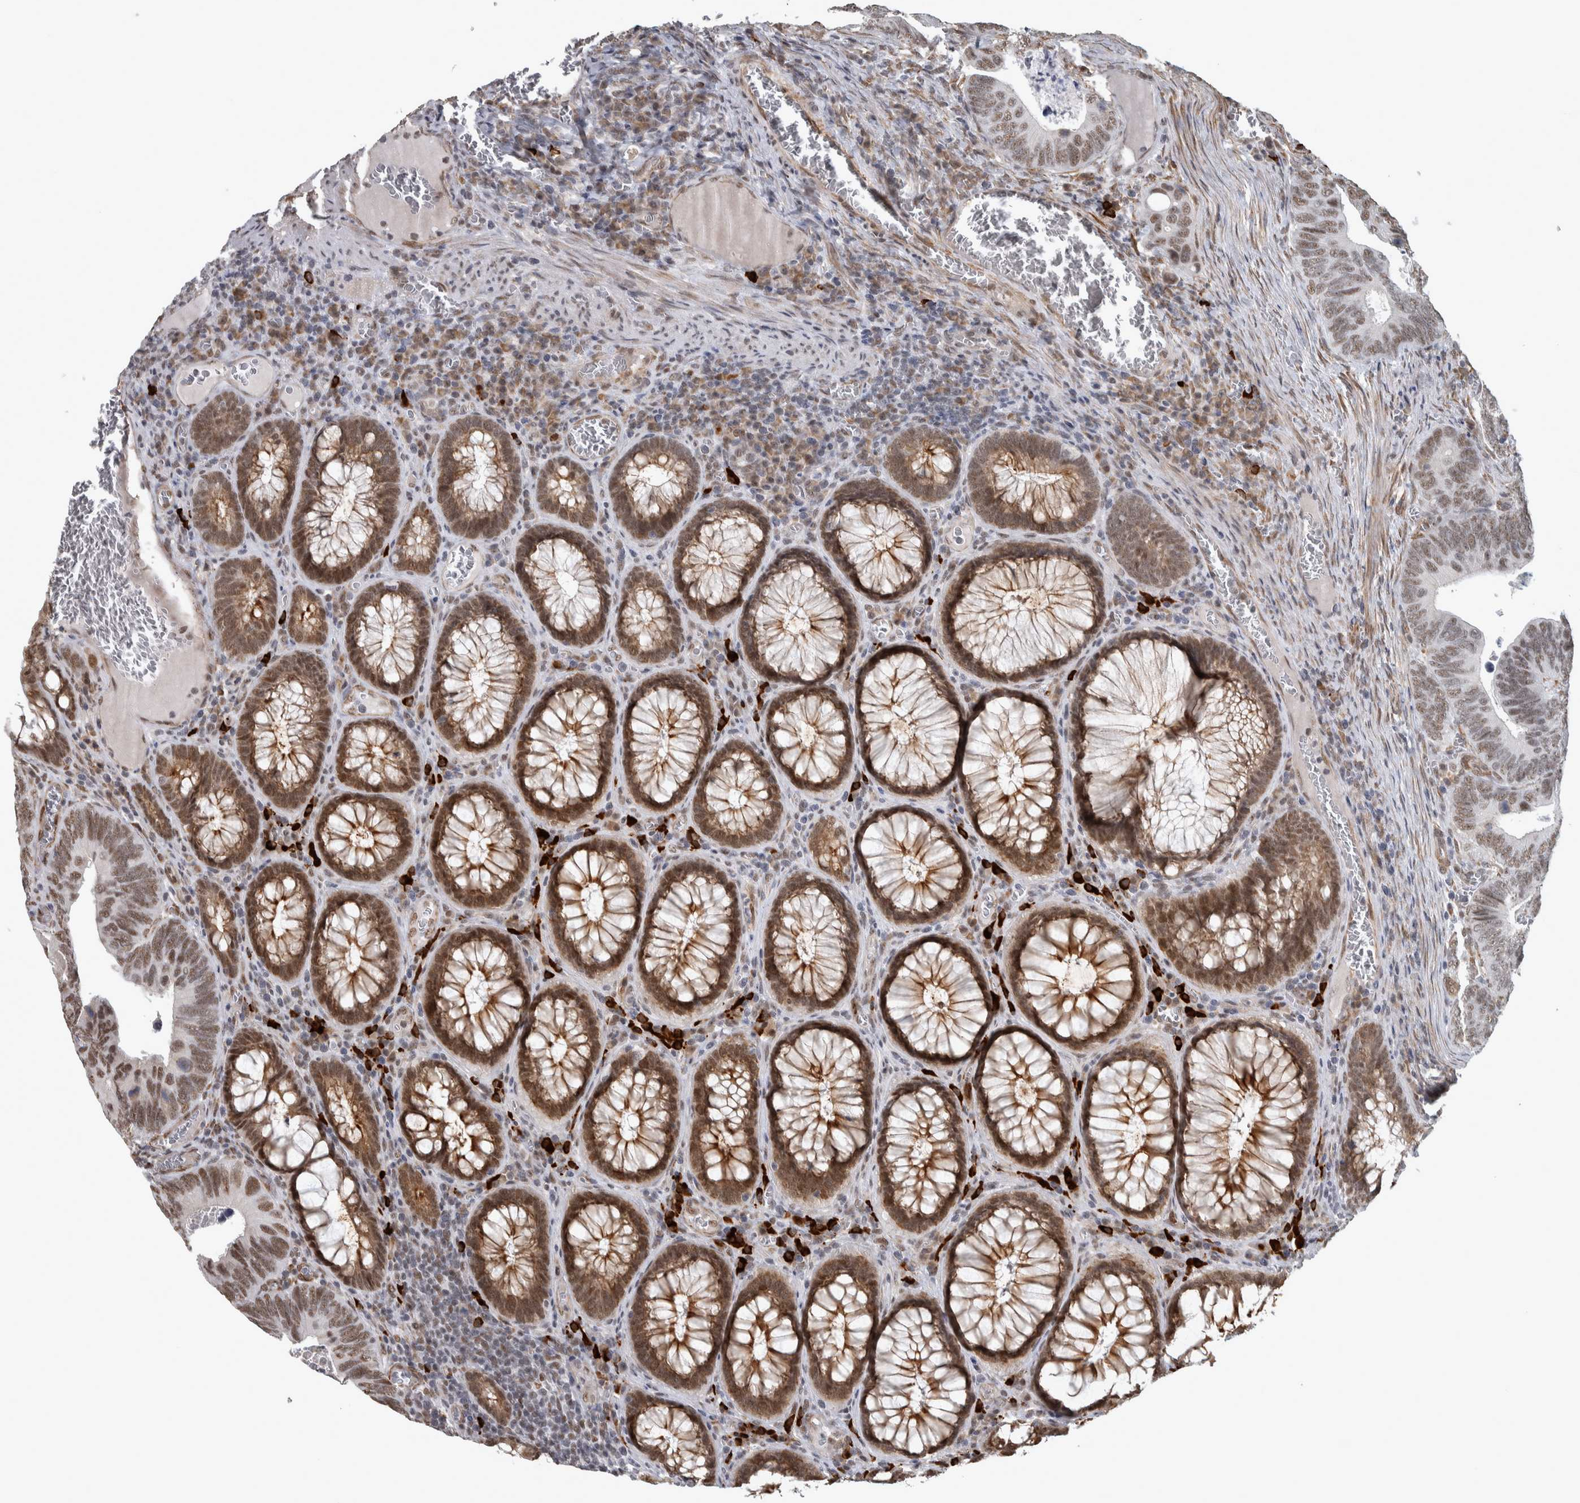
{"staining": {"intensity": "moderate", "quantity": ">75%", "location": "nuclear"}, "tissue": "colorectal cancer", "cell_type": "Tumor cells", "image_type": "cancer", "snomed": [{"axis": "morphology", "description": "Inflammation, NOS"}, {"axis": "morphology", "description": "Adenocarcinoma, NOS"}, {"axis": "topography", "description": "Colon"}], "caption": "DAB immunohistochemical staining of colorectal adenocarcinoma demonstrates moderate nuclear protein staining in about >75% of tumor cells.", "gene": "DDX42", "patient": {"sex": "male", "age": 72}}